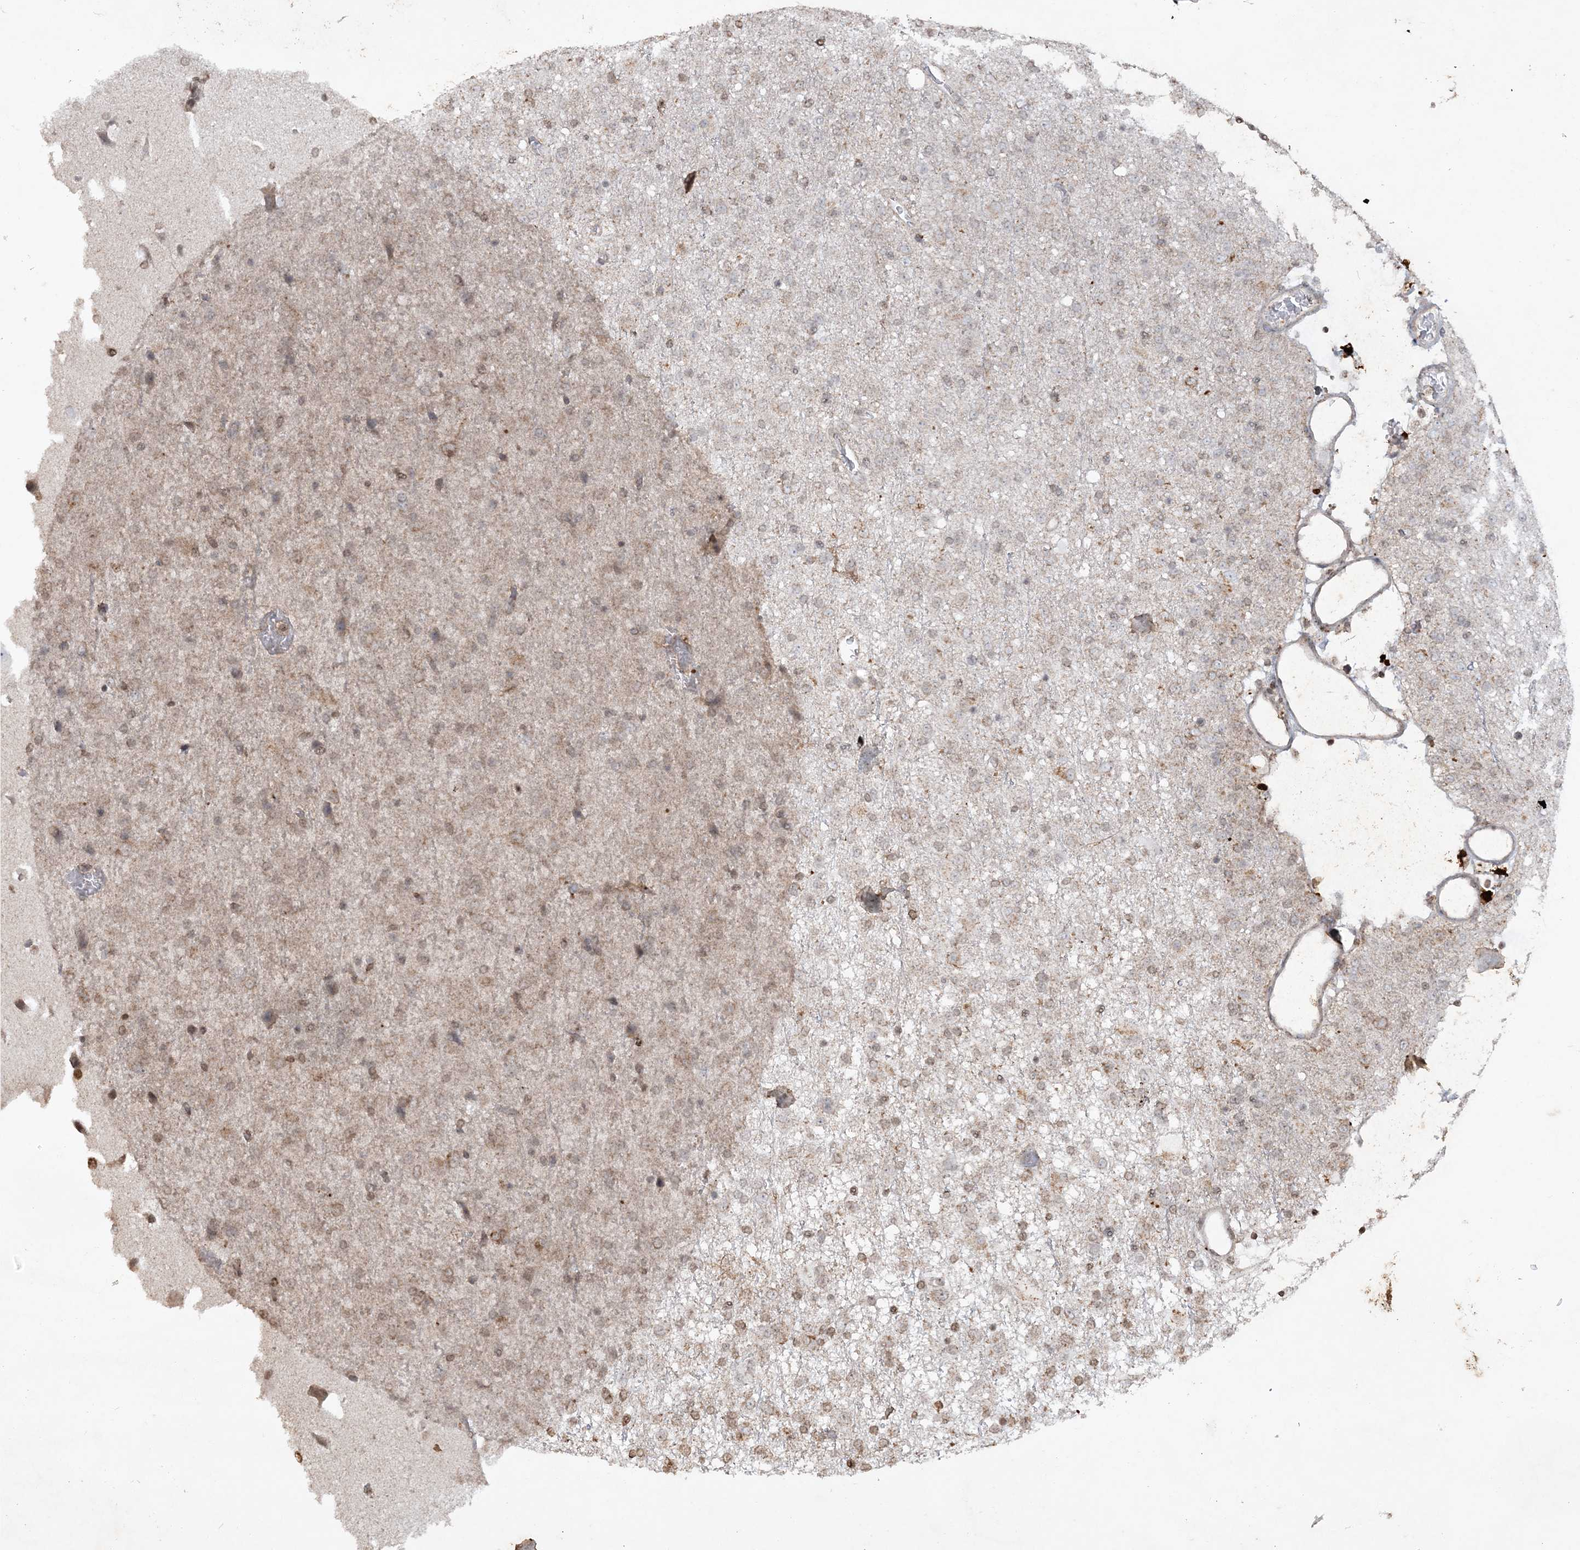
{"staining": {"intensity": "moderate", "quantity": "25%-75%", "location": "cytoplasmic/membranous"}, "tissue": "glioma", "cell_type": "Tumor cells", "image_type": "cancer", "snomed": [{"axis": "morphology", "description": "Glioma, malignant, Low grade"}, {"axis": "topography", "description": "Brain"}], "caption": "A brown stain highlights moderate cytoplasmic/membranous positivity of a protein in human malignant glioma (low-grade) tumor cells.", "gene": "TTC7A", "patient": {"sex": "male", "age": 65}}